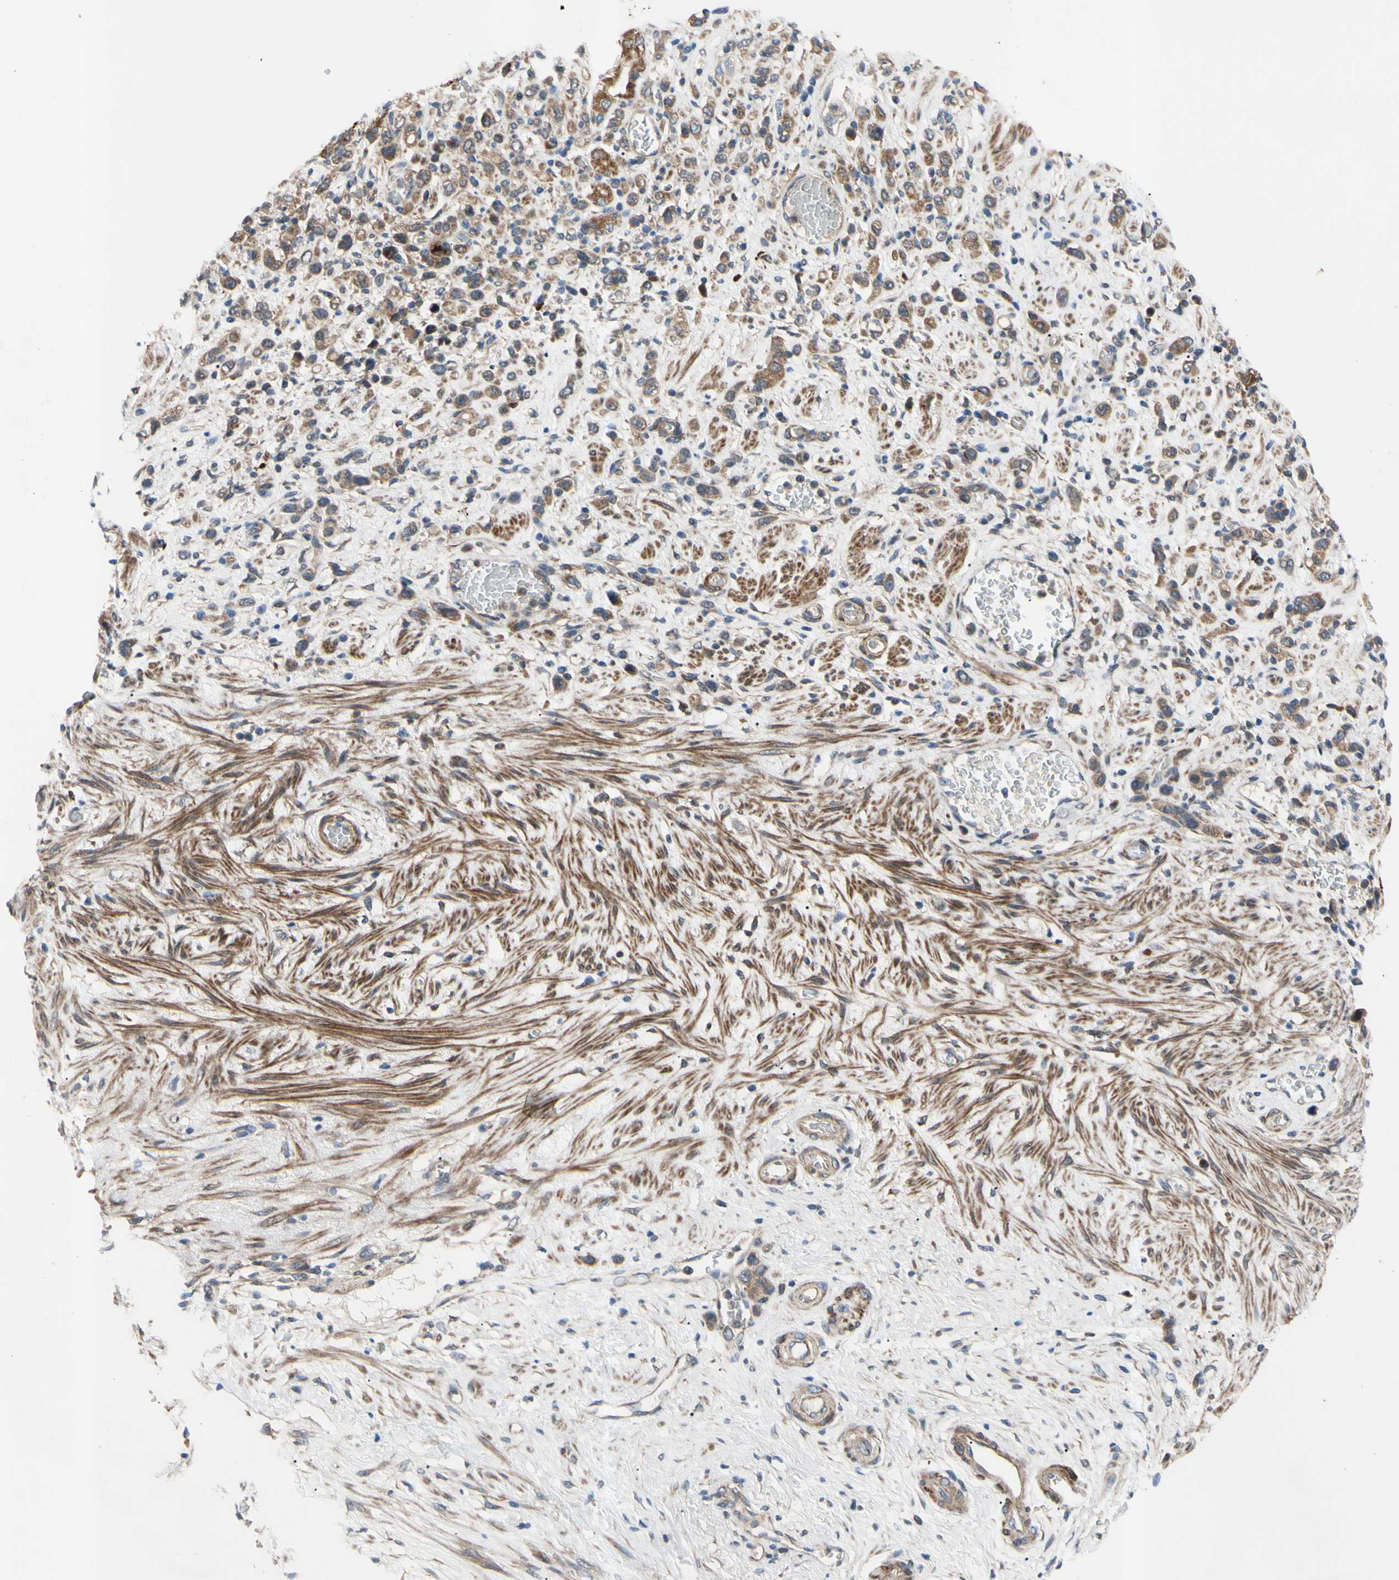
{"staining": {"intensity": "moderate", "quantity": ">75%", "location": "cytoplasmic/membranous"}, "tissue": "stomach cancer", "cell_type": "Tumor cells", "image_type": "cancer", "snomed": [{"axis": "morphology", "description": "Adenocarcinoma, NOS"}, {"axis": "morphology", "description": "Adenocarcinoma, High grade"}, {"axis": "topography", "description": "Stomach, upper"}, {"axis": "topography", "description": "Stomach, lower"}], "caption": "Immunohistochemistry (IHC) of high-grade adenocarcinoma (stomach) exhibits medium levels of moderate cytoplasmic/membranous expression in approximately >75% of tumor cells.", "gene": "SVIL", "patient": {"sex": "female", "age": 65}}